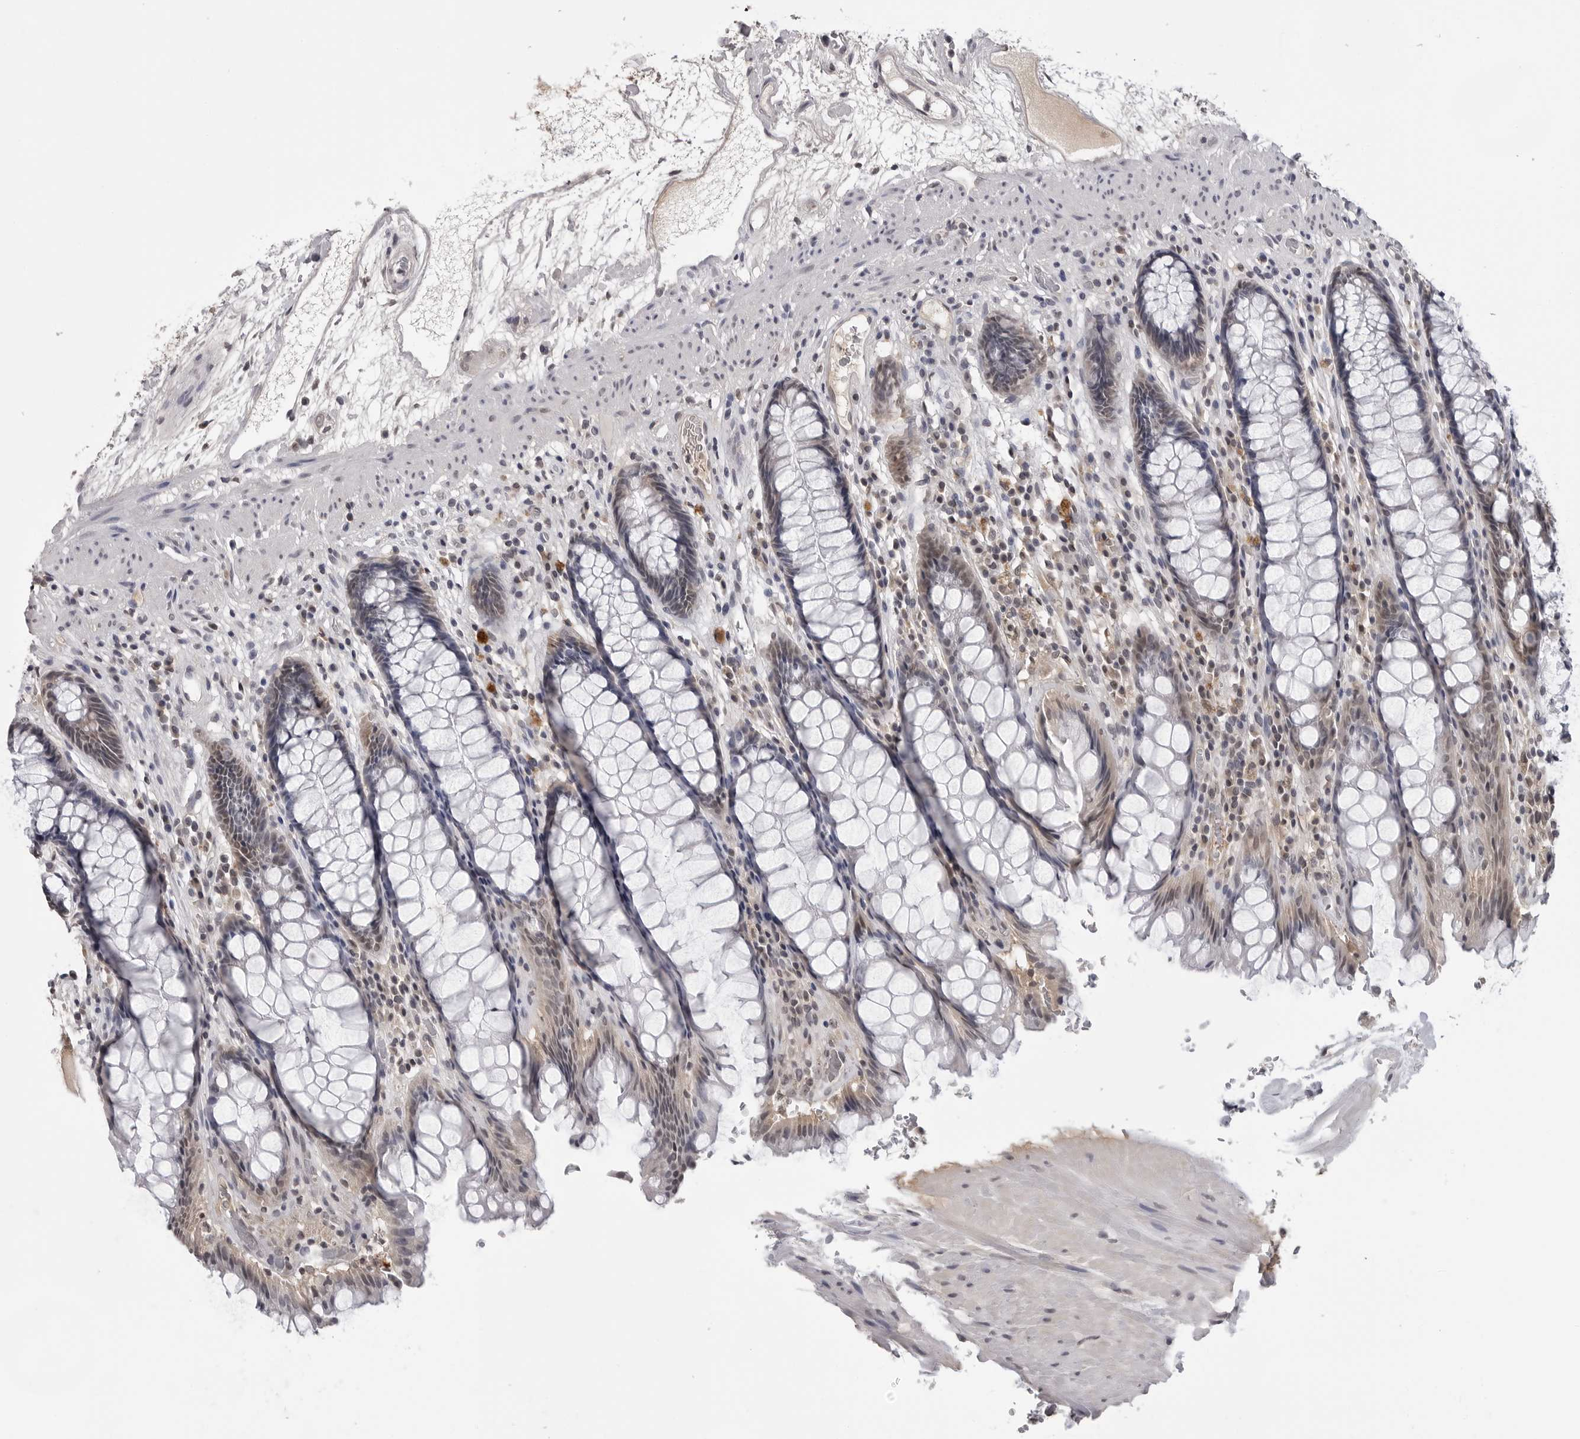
{"staining": {"intensity": "weak", "quantity": "<25%", "location": "cytoplasmic/membranous"}, "tissue": "rectum", "cell_type": "Glandular cells", "image_type": "normal", "snomed": [{"axis": "morphology", "description": "Normal tissue, NOS"}, {"axis": "topography", "description": "Rectum"}], "caption": "Glandular cells show no significant protein expression in benign rectum. (Immunohistochemistry, brightfield microscopy, high magnification).", "gene": "CDK20", "patient": {"sex": "male", "age": 64}}